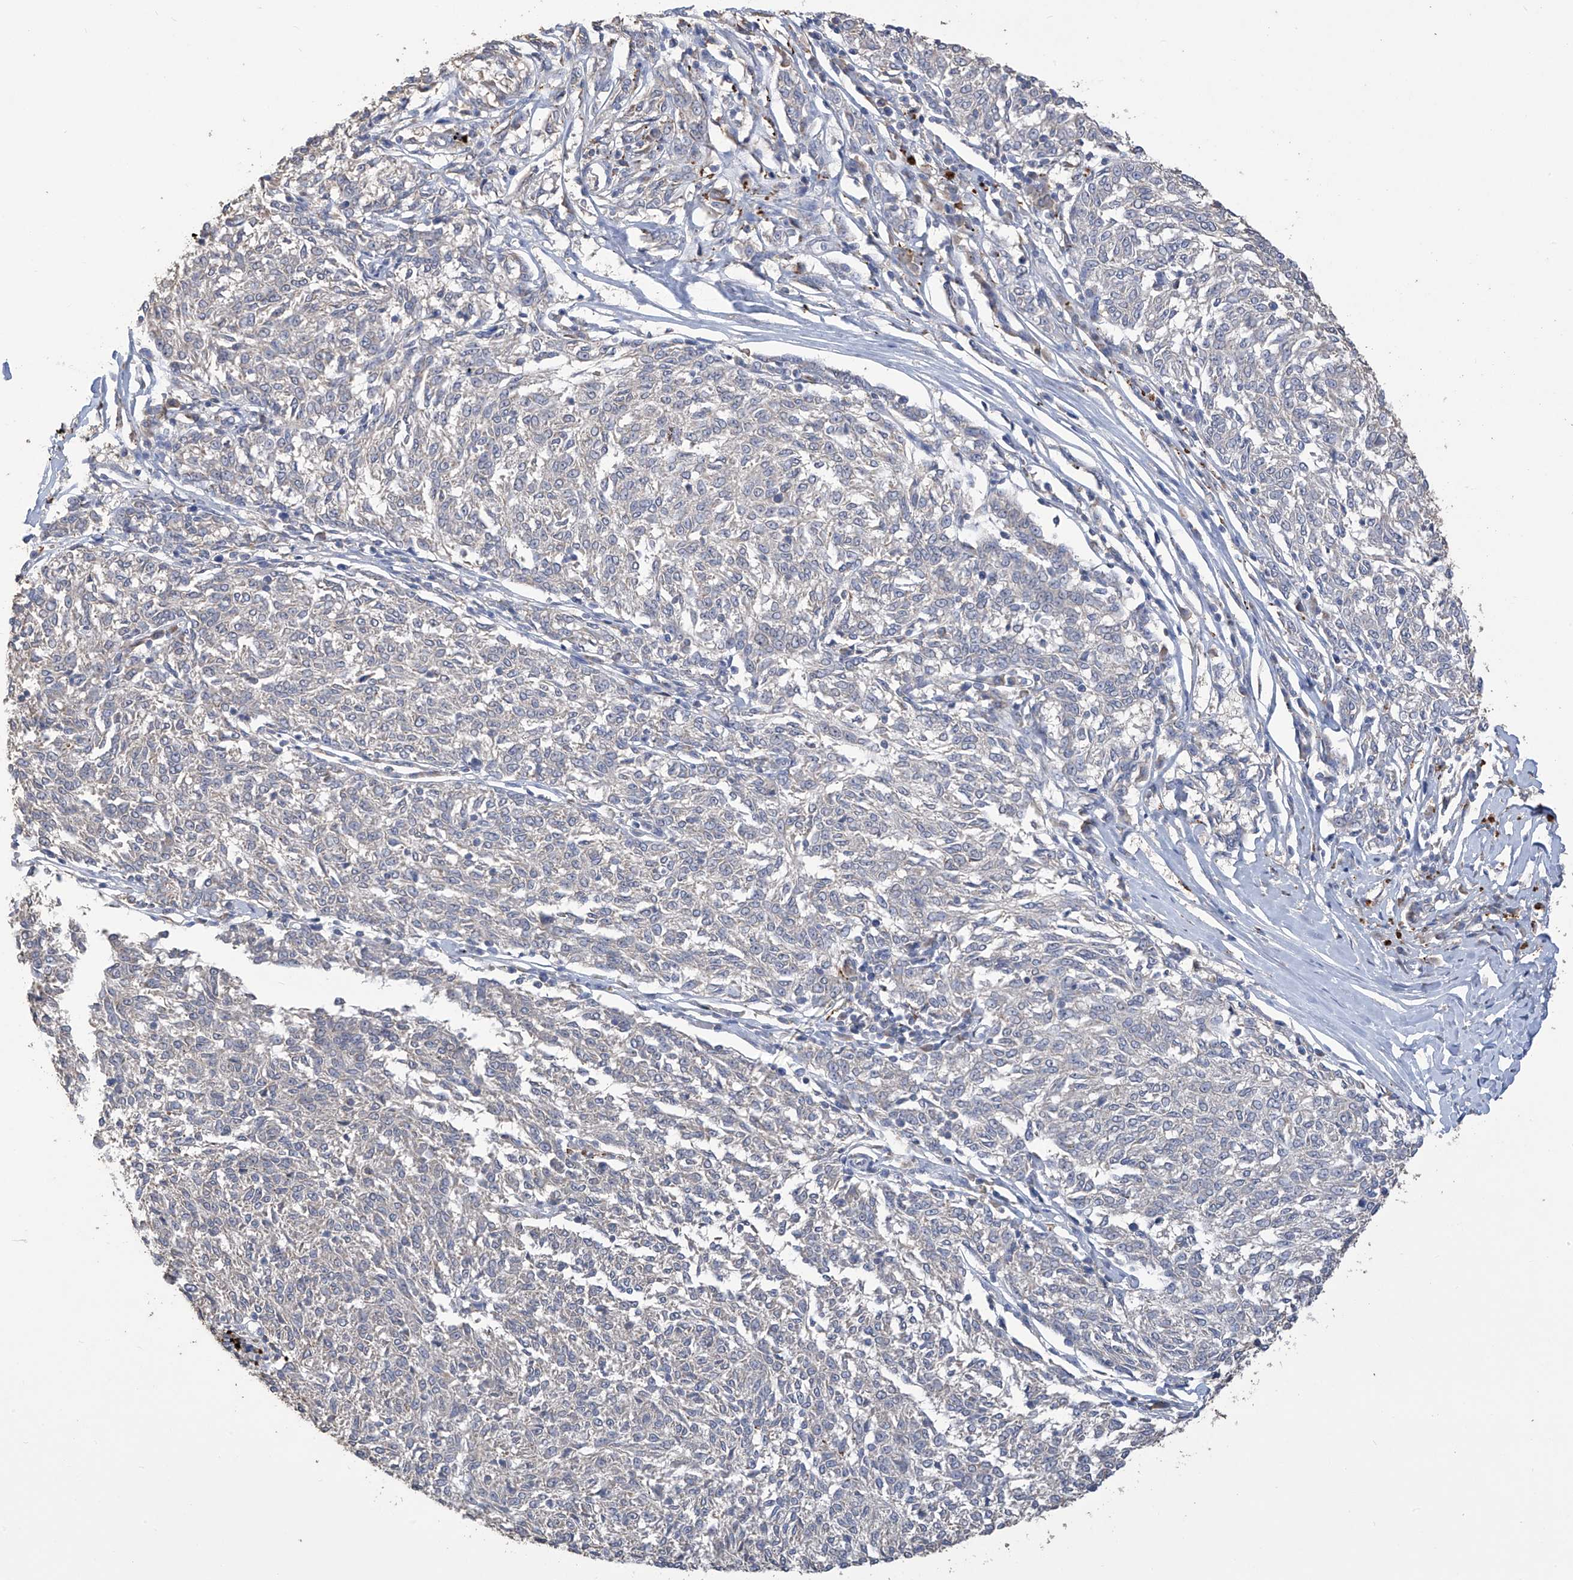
{"staining": {"intensity": "negative", "quantity": "none", "location": "none"}, "tissue": "melanoma", "cell_type": "Tumor cells", "image_type": "cancer", "snomed": [{"axis": "morphology", "description": "Malignant melanoma, NOS"}, {"axis": "topography", "description": "Skin"}], "caption": "Tumor cells show no significant expression in melanoma.", "gene": "OGT", "patient": {"sex": "female", "age": 72}}